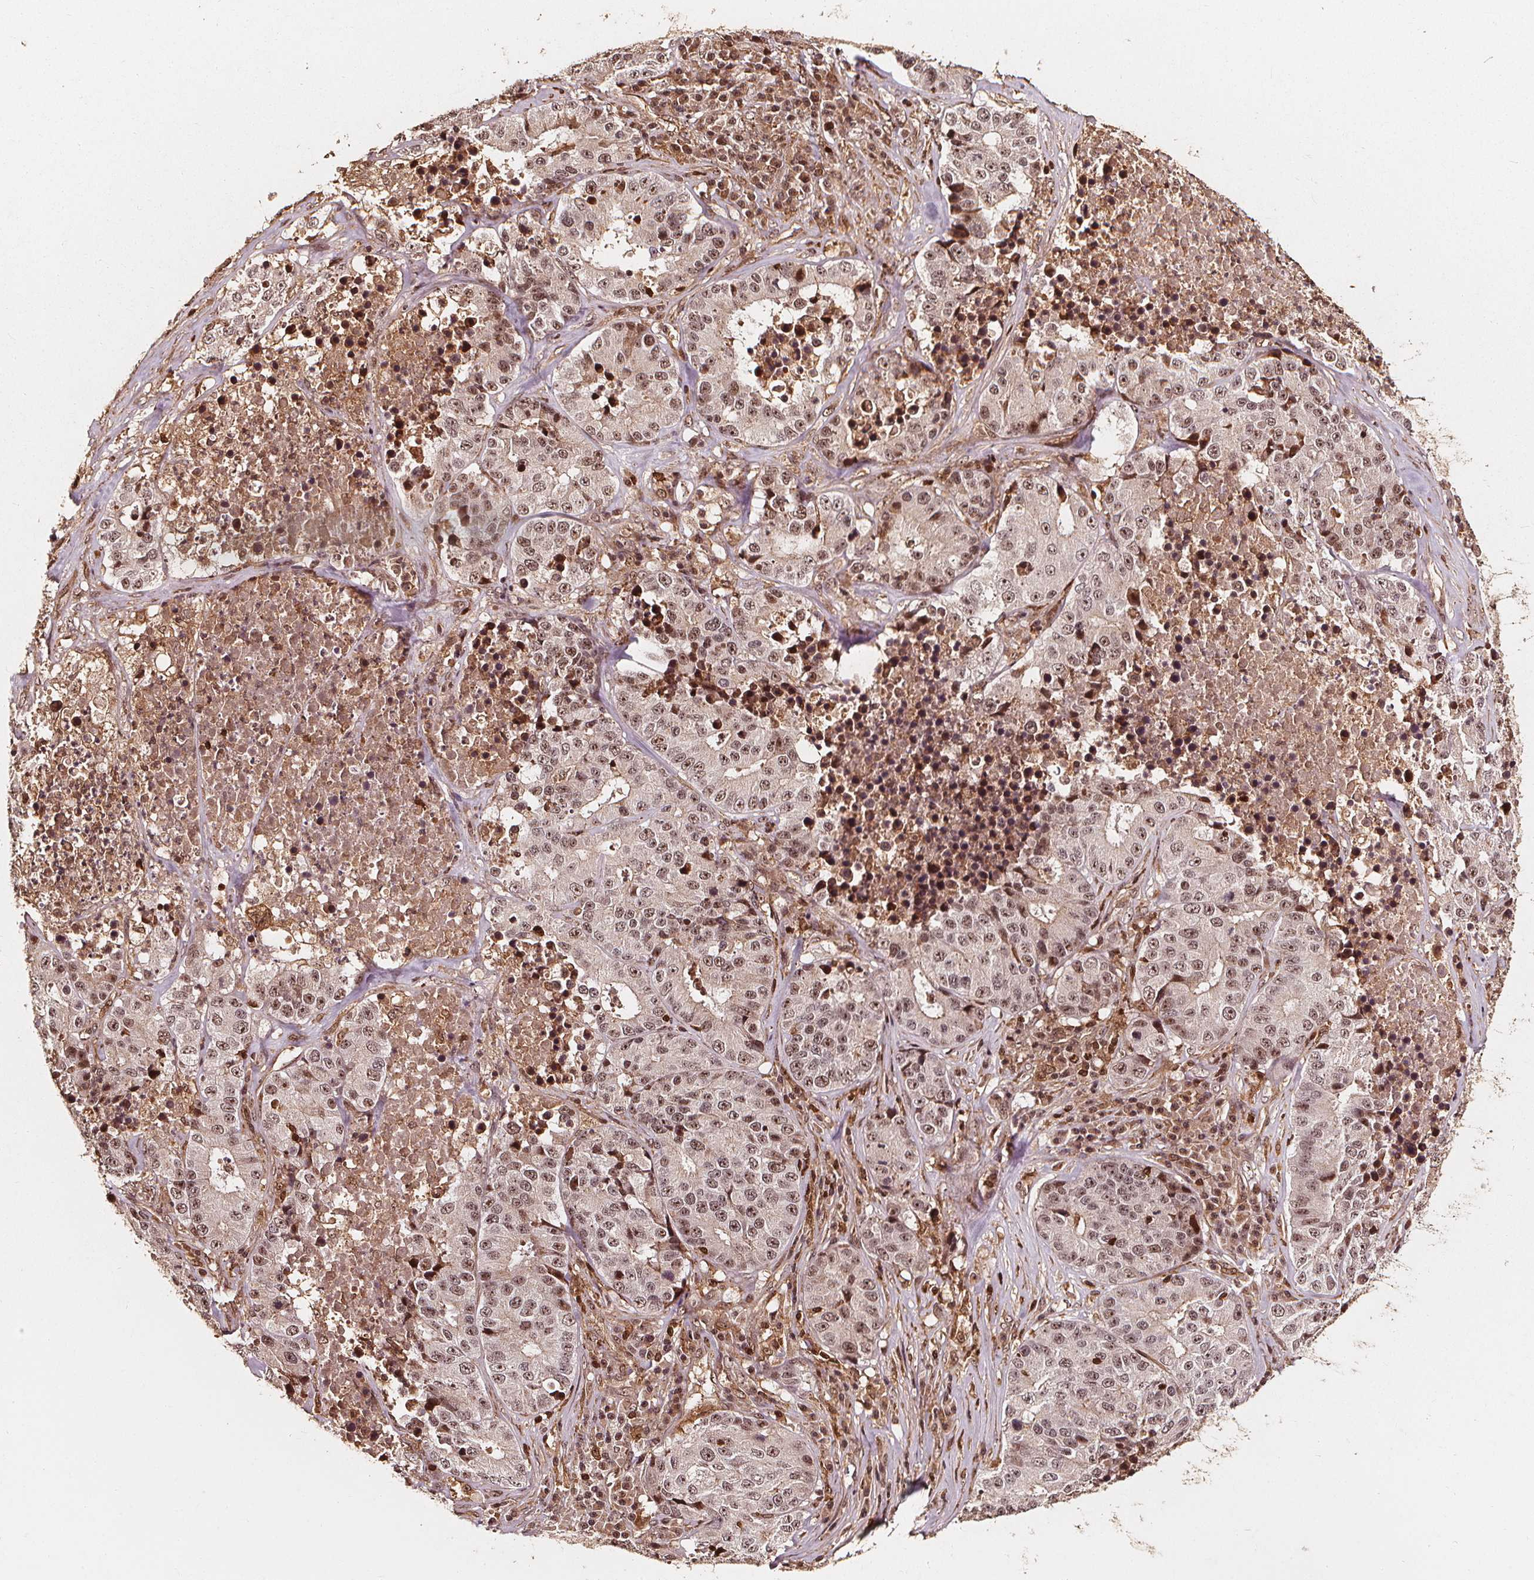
{"staining": {"intensity": "weak", "quantity": ">75%", "location": "nuclear"}, "tissue": "stomach cancer", "cell_type": "Tumor cells", "image_type": "cancer", "snomed": [{"axis": "morphology", "description": "Adenocarcinoma, NOS"}, {"axis": "topography", "description": "Stomach"}], "caption": "This is an image of immunohistochemistry (IHC) staining of stomach cancer (adenocarcinoma), which shows weak staining in the nuclear of tumor cells.", "gene": "EXOSC9", "patient": {"sex": "male", "age": 71}}